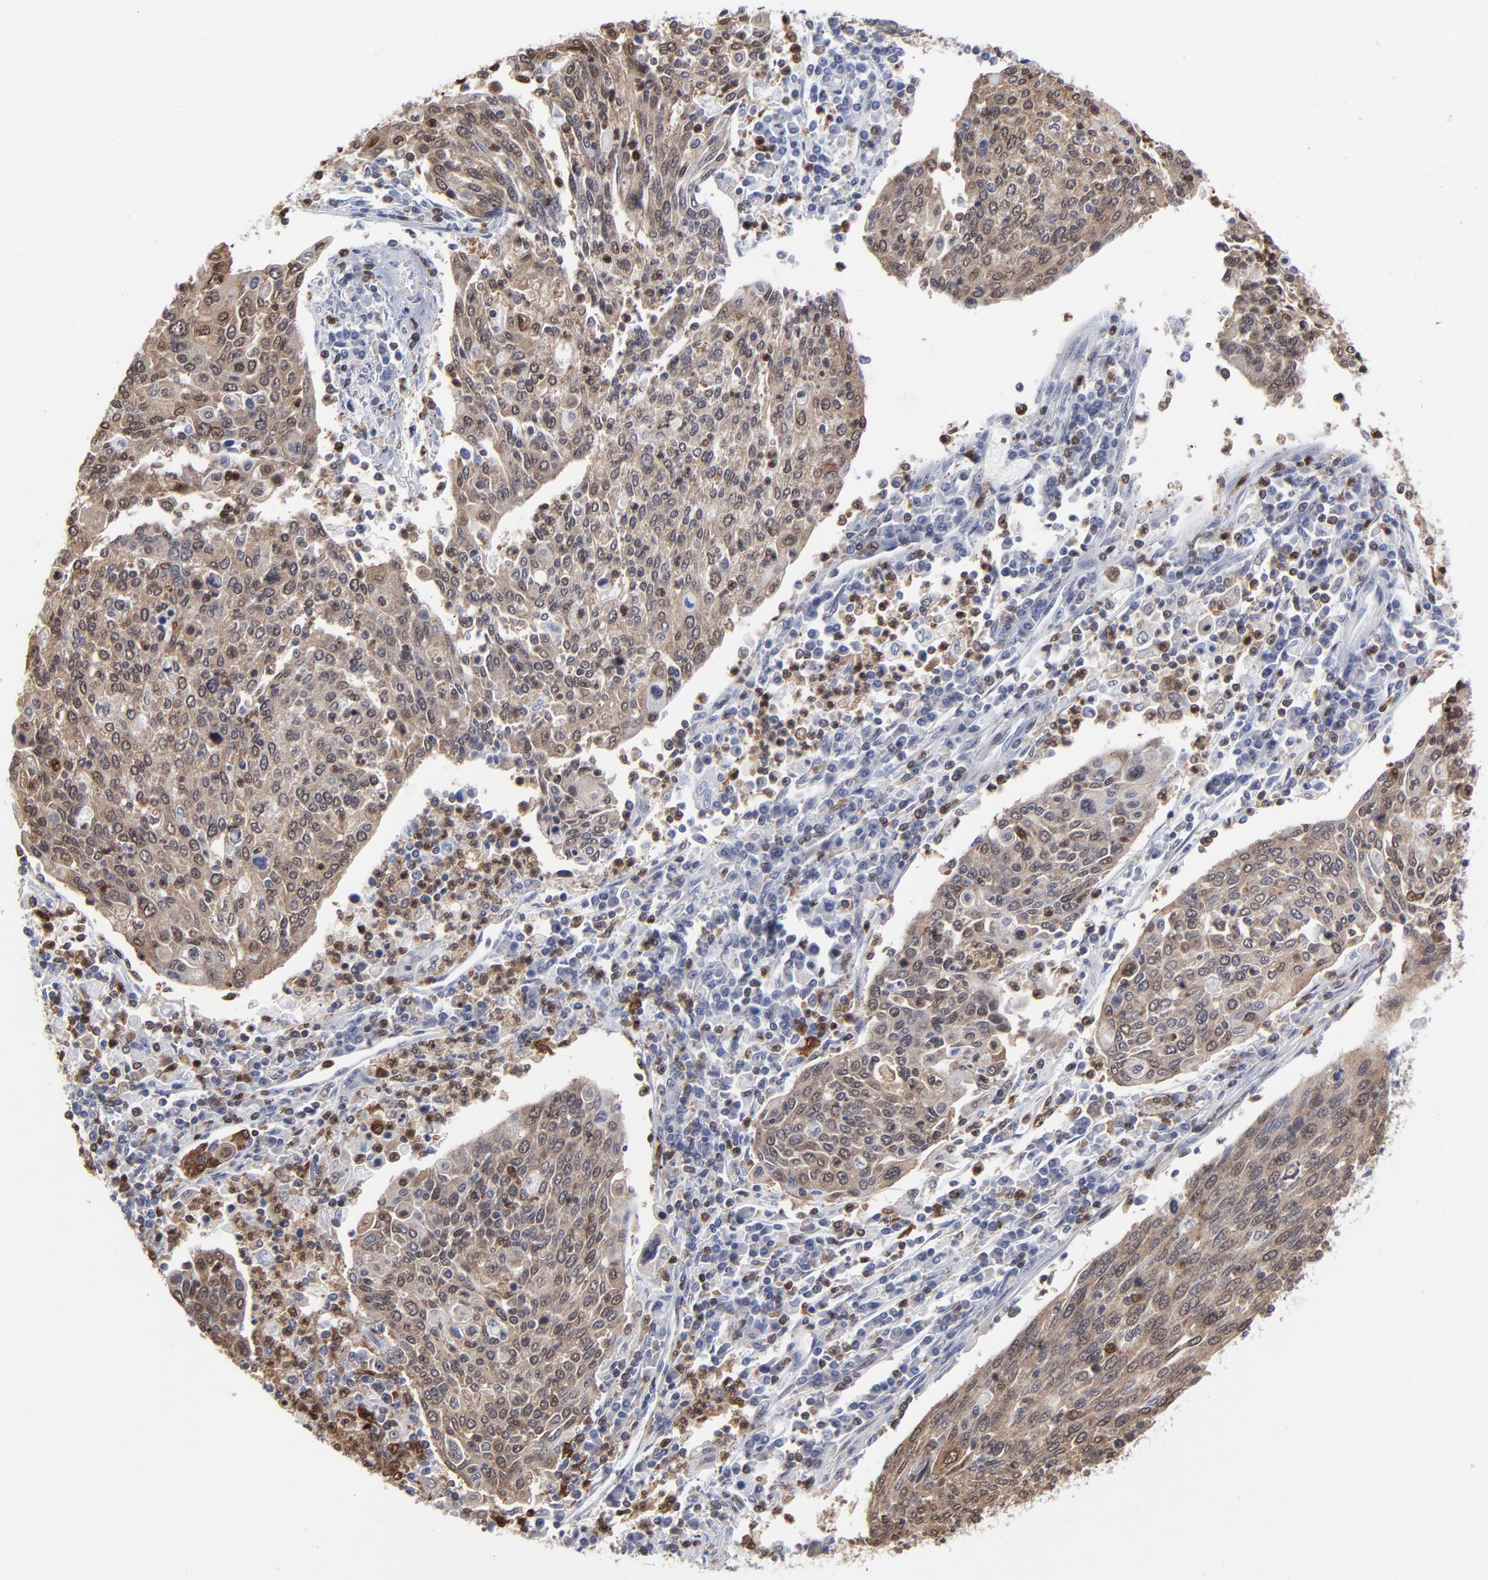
{"staining": {"intensity": "moderate", "quantity": ">75%", "location": "cytoplasmic/membranous"}, "tissue": "cervical cancer", "cell_type": "Tumor cells", "image_type": "cancer", "snomed": [{"axis": "morphology", "description": "Squamous cell carcinoma, NOS"}, {"axis": "topography", "description": "Cervix"}], "caption": "Immunohistochemistry histopathology image of neoplastic tissue: cervical cancer stained using immunohistochemistry (IHC) reveals medium levels of moderate protein expression localized specifically in the cytoplasmic/membranous of tumor cells, appearing as a cytoplasmic/membranous brown color.", "gene": "MAP2K1", "patient": {"sex": "female", "age": 40}}